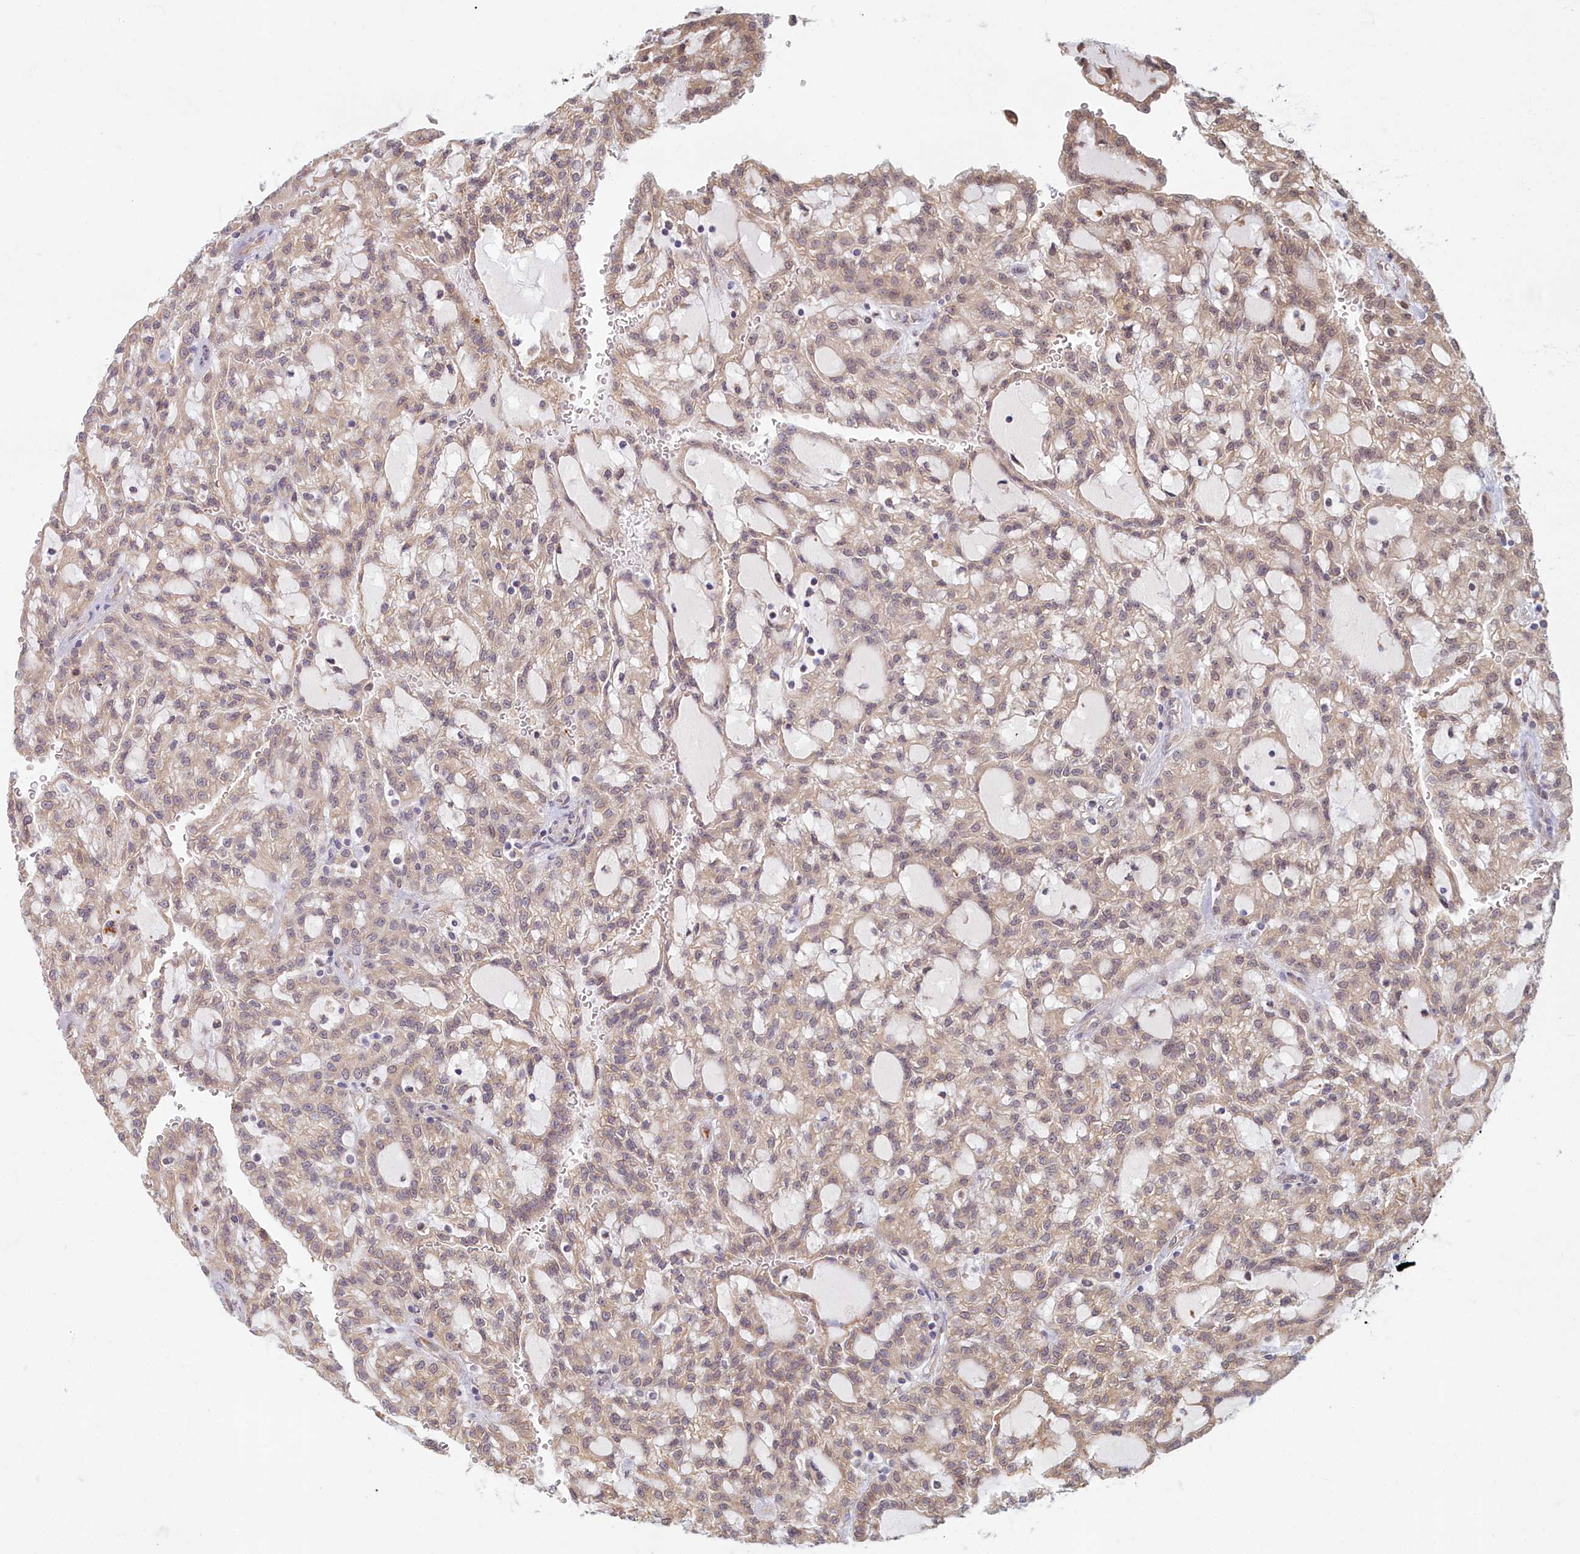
{"staining": {"intensity": "weak", "quantity": "25%-75%", "location": "cytoplasmic/membranous"}, "tissue": "renal cancer", "cell_type": "Tumor cells", "image_type": "cancer", "snomed": [{"axis": "morphology", "description": "Adenocarcinoma, NOS"}, {"axis": "topography", "description": "Kidney"}], "caption": "DAB immunohistochemical staining of human renal cancer (adenocarcinoma) exhibits weak cytoplasmic/membranous protein staining in approximately 25%-75% of tumor cells.", "gene": "MAK16", "patient": {"sex": "male", "age": 63}}